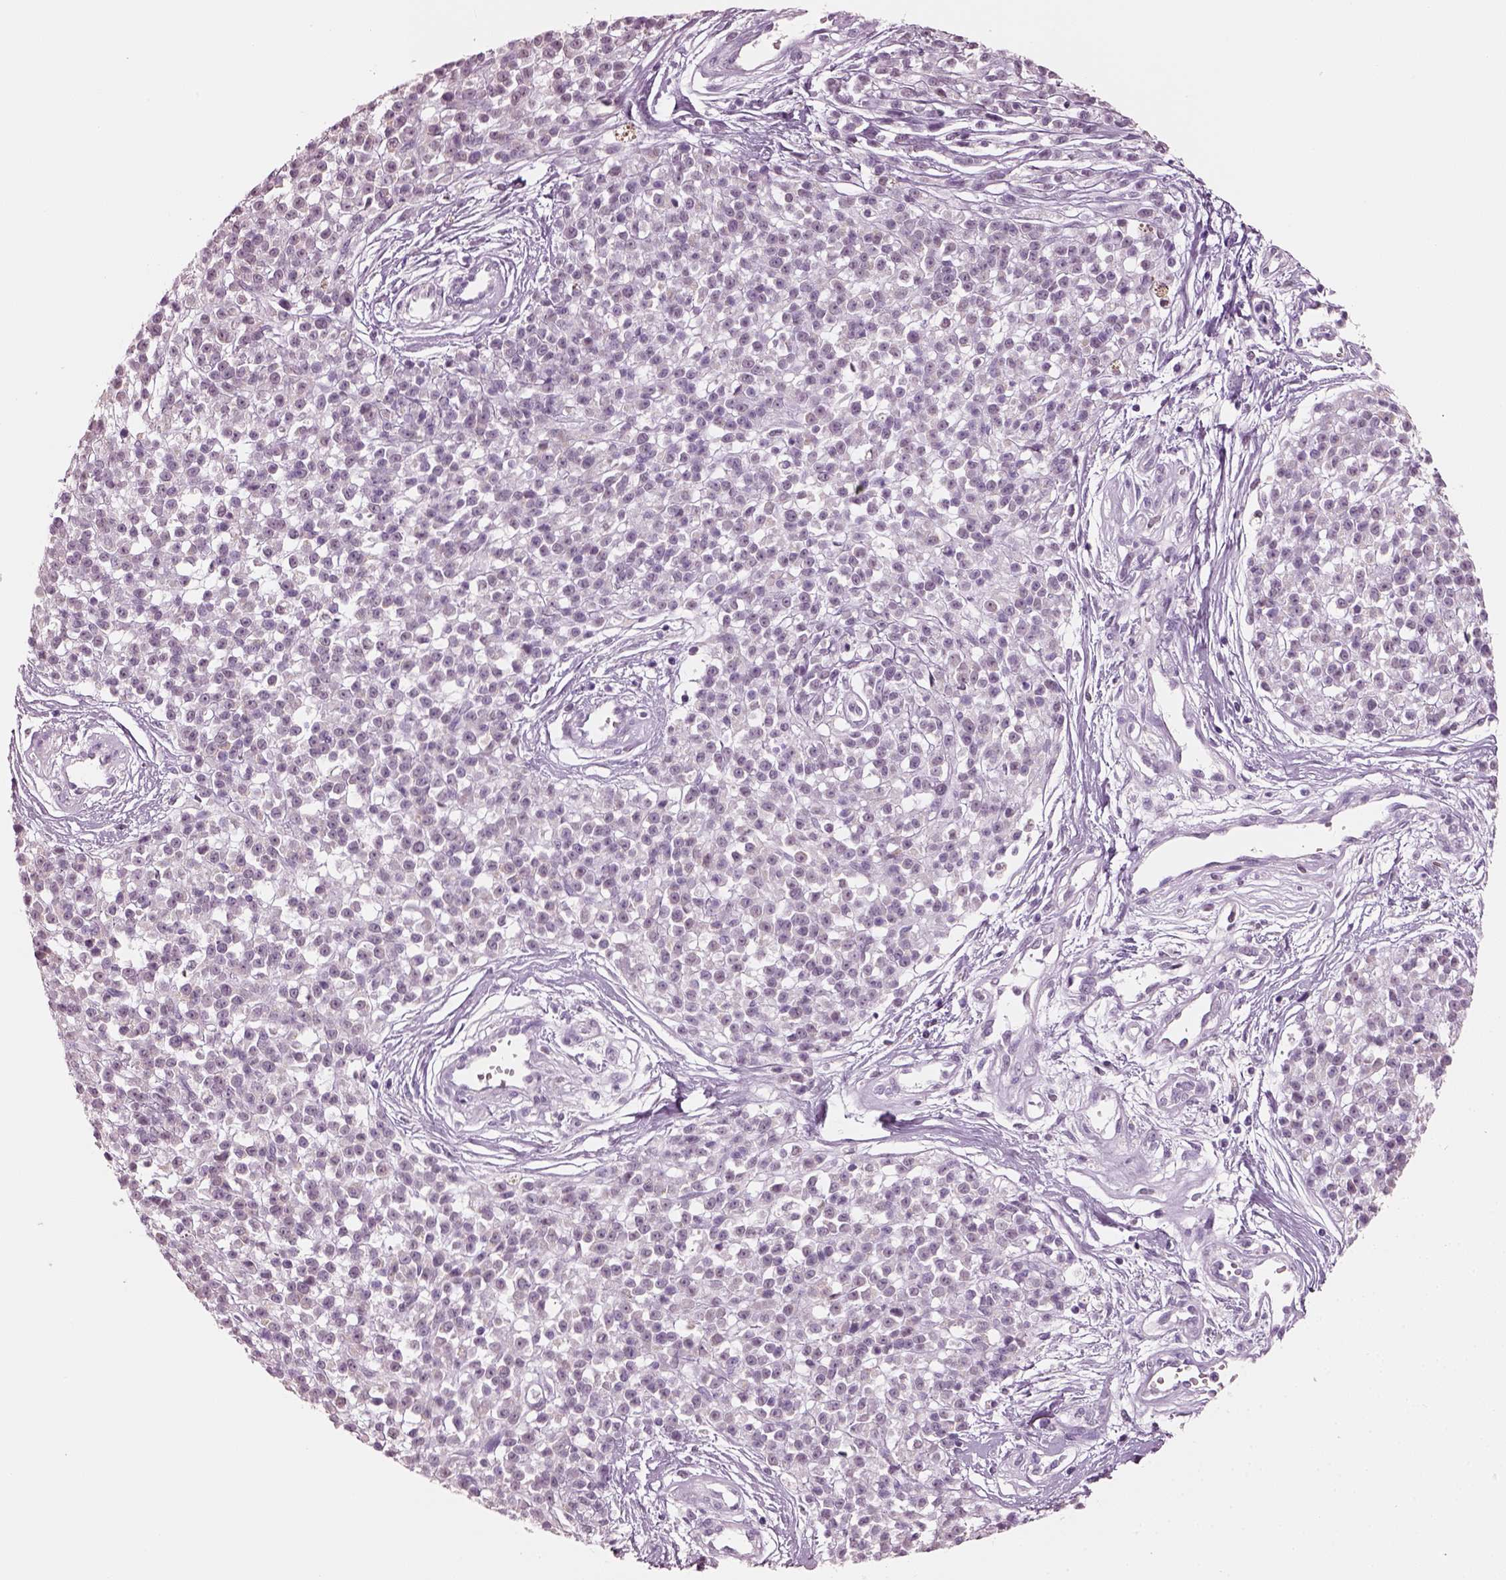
{"staining": {"intensity": "weak", "quantity": "<25%", "location": "cytoplasmic/membranous"}, "tissue": "melanoma", "cell_type": "Tumor cells", "image_type": "cancer", "snomed": [{"axis": "morphology", "description": "Malignant melanoma, NOS"}, {"axis": "topography", "description": "Skin"}, {"axis": "topography", "description": "Skin of trunk"}], "caption": "Immunohistochemical staining of human melanoma exhibits no significant staining in tumor cells.", "gene": "ELSPBP1", "patient": {"sex": "male", "age": 74}}